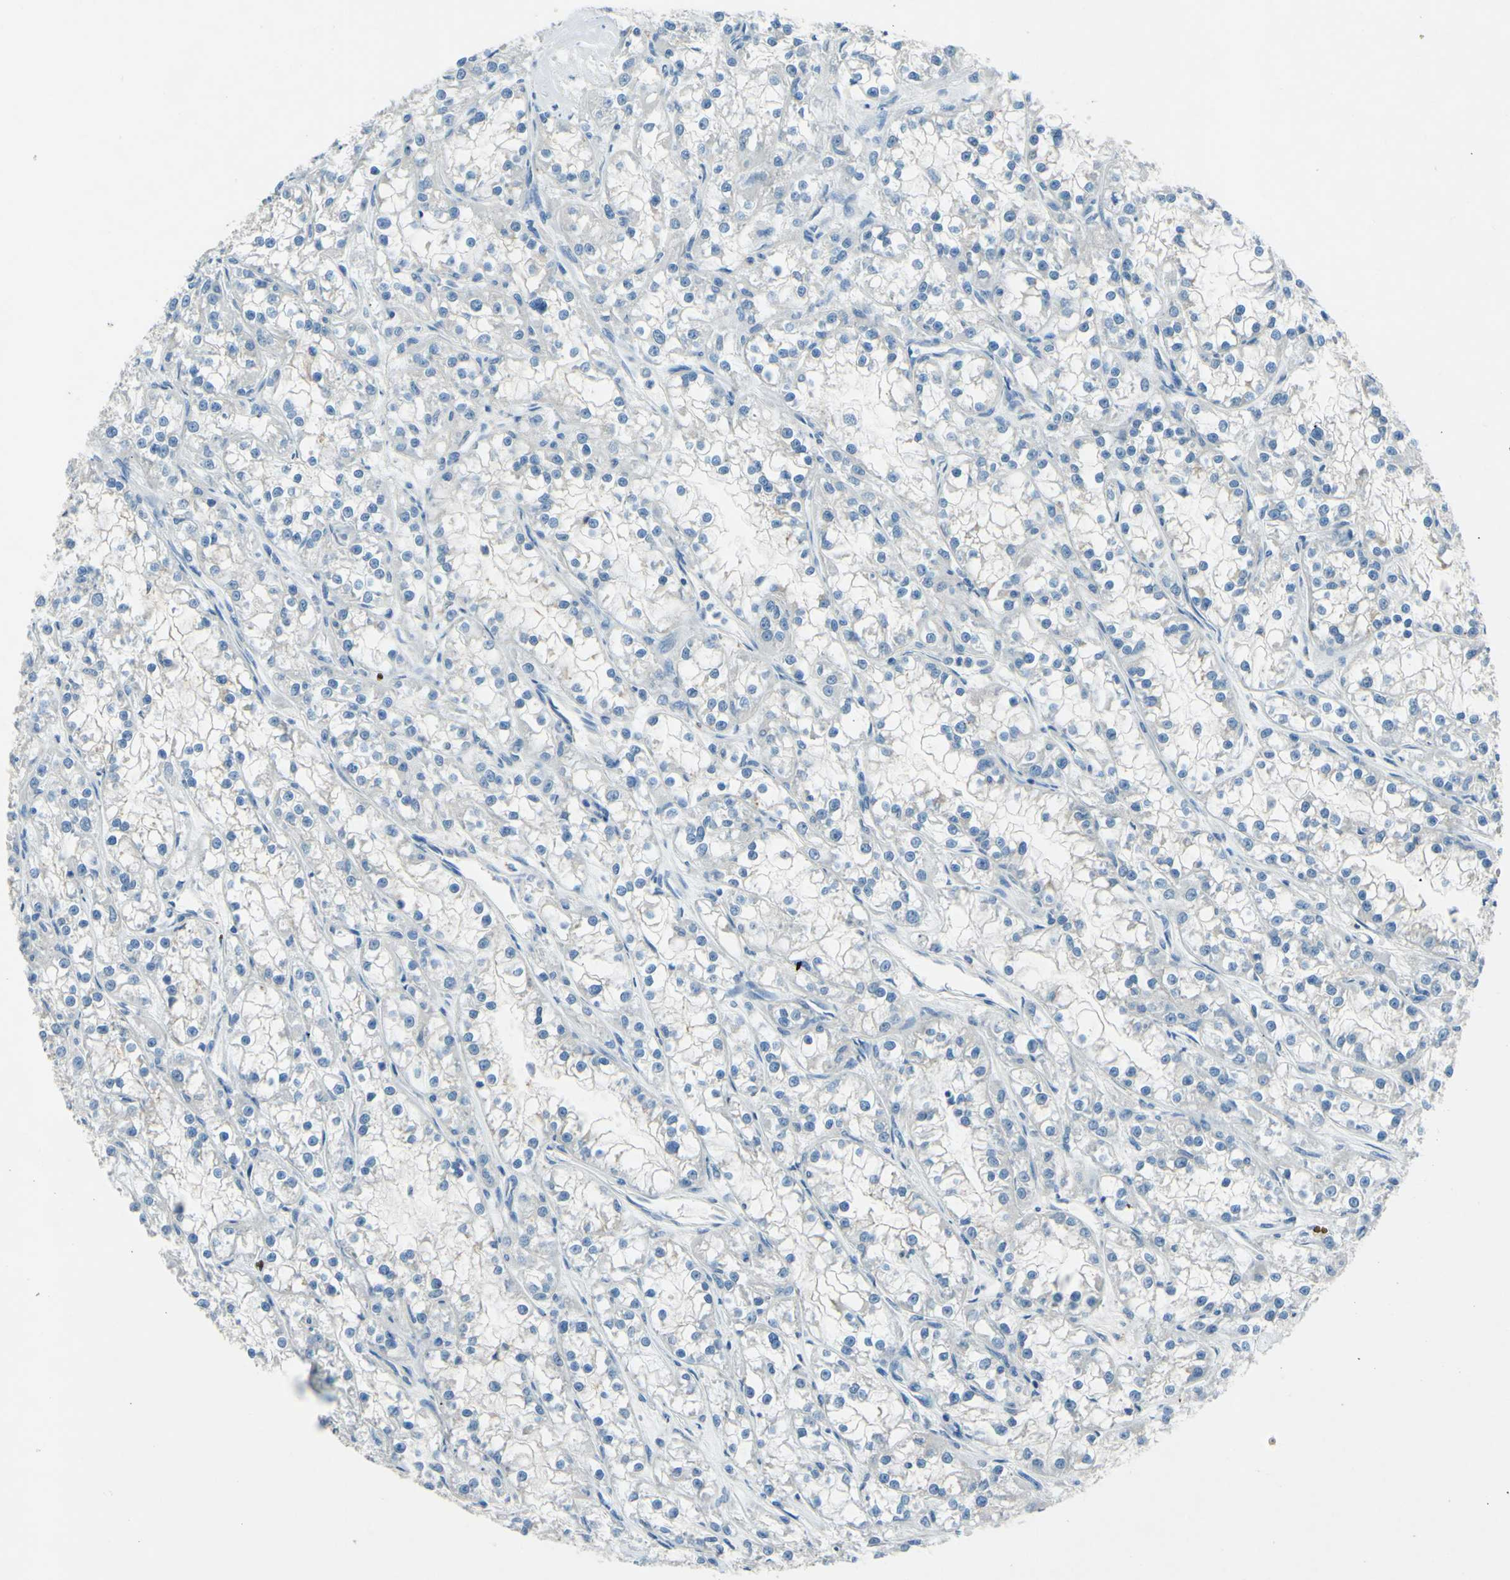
{"staining": {"intensity": "negative", "quantity": "none", "location": "none"}, "tissue": "renal cancer", "cell_type": "Tumor cells", "image_type": "cancer", "snomed": [{"axis": "morphology", "description": "Adenocarcinoma, NOS"}, {"axis": "topography", "description": "Kidney"}], "caption": "Human renal adenocarcinoma stained for a protein using immunohistochemistry (IHC) displays no staining in tumor cells.", "gene": "CDH10", "patient": {"sex": "female", "age": 52}}